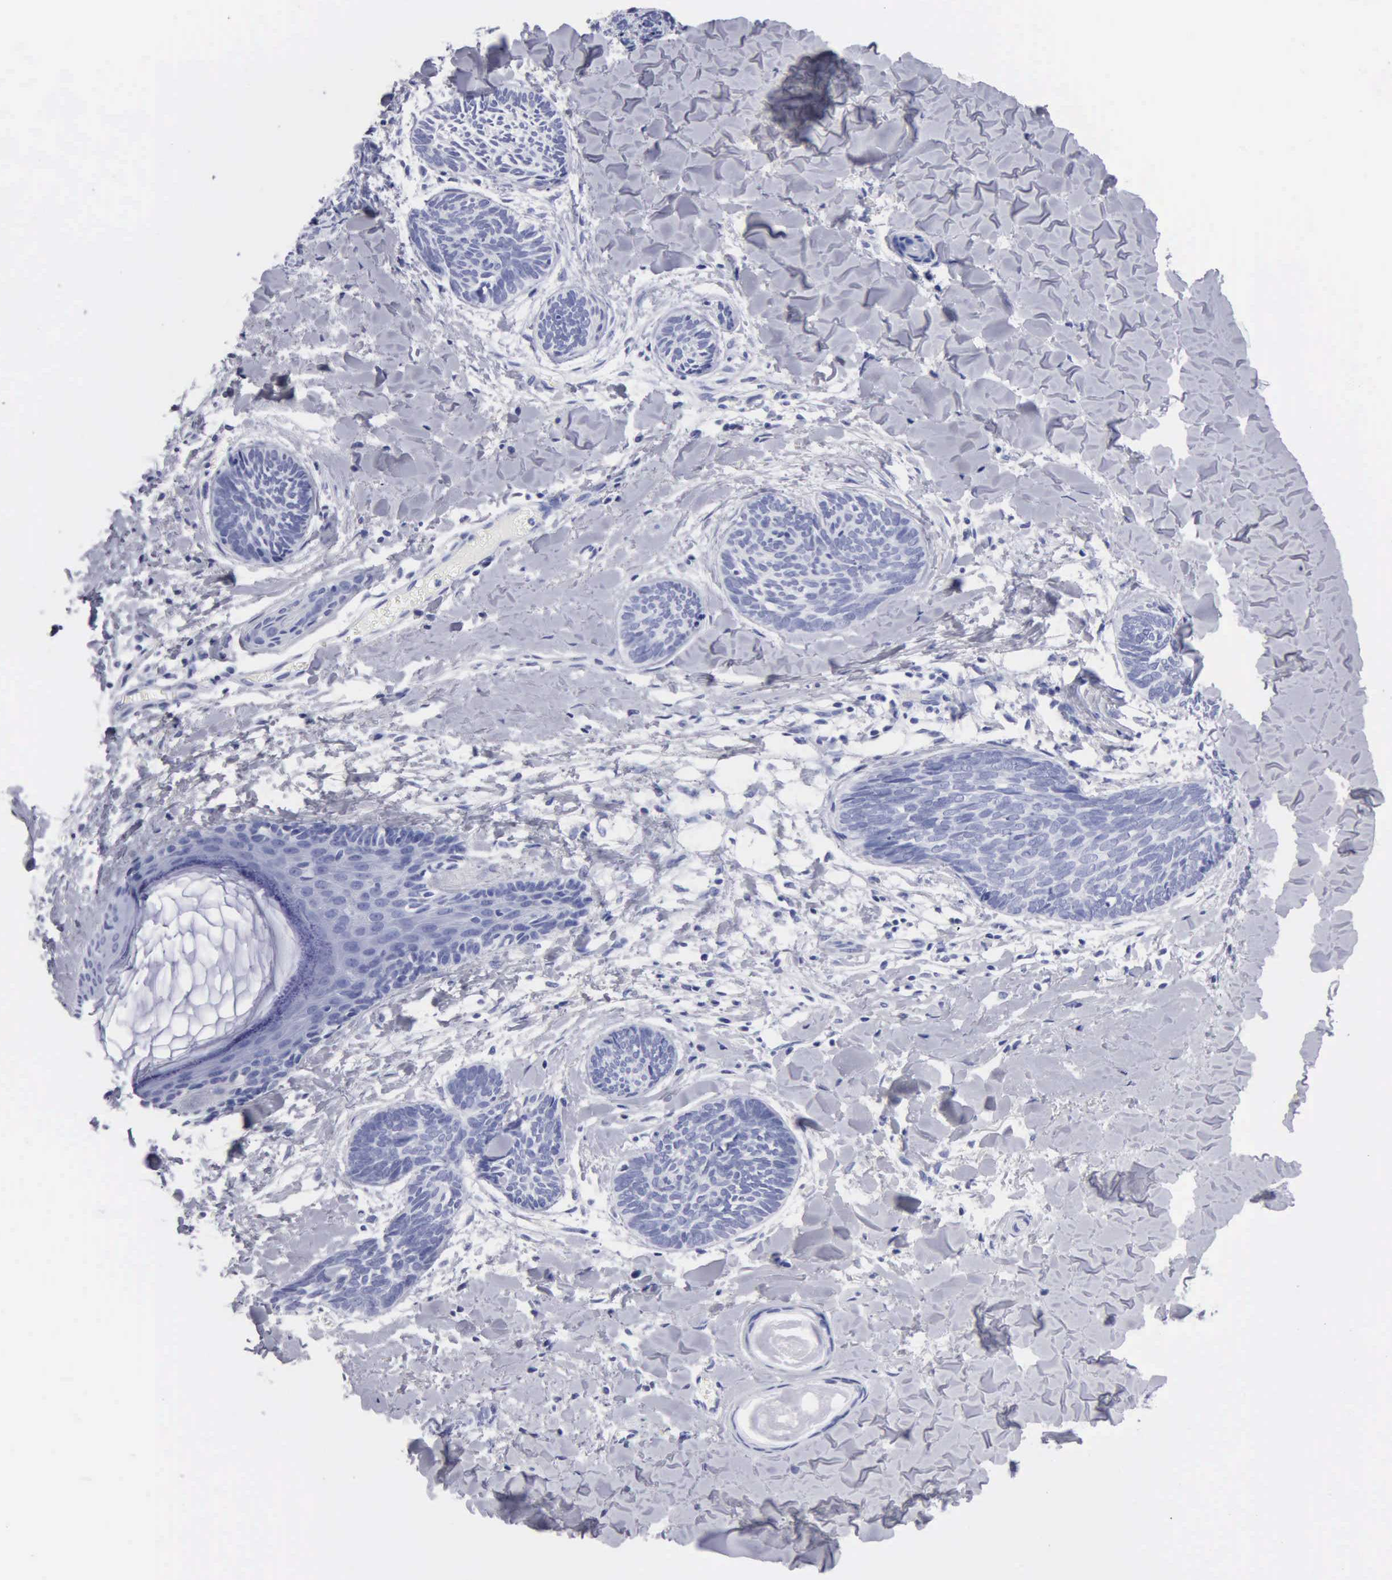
{"staining": {"intensity": "negative", "quantity": "none", "location": "none"}, "tissue": "skin cancer", "cell_type": "Tumor cells", "image_type": "cancer", "snomed": [{"axis": "morphology", "description": "Basal cell carcinoma"}, {"axis": "topography", "description": "Skin"}], "caption": "Immunohistochemistry image of neoplastic tissue: skin cancer (basal cell carcinoma) stained with DAB (3,3'-diaminobenzidine) displays no significant protein positivity in tumor cells. Nuclei are stained in blue.", "gene": "CYP19A1", "patient": {"sex": "female", "age": 81}}